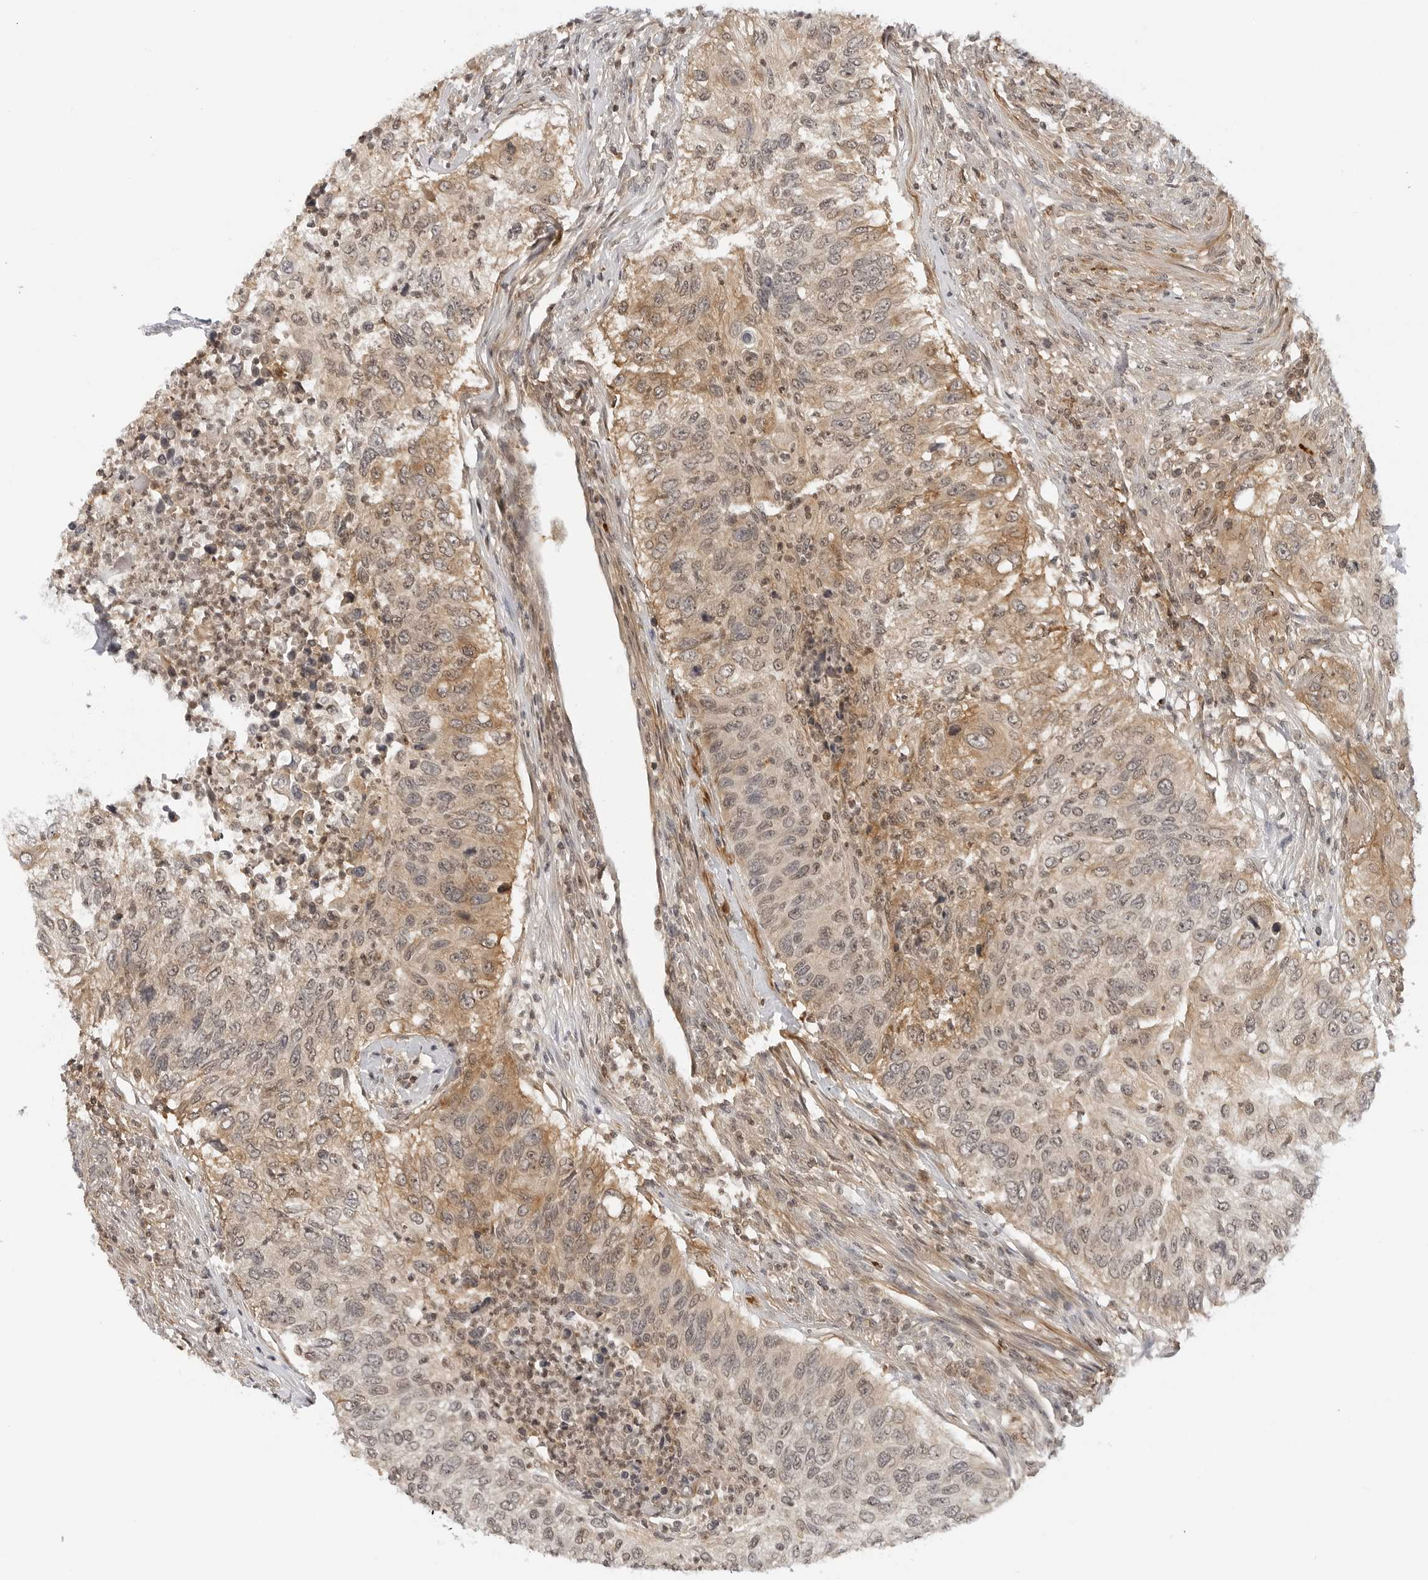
{"staining": {"intensity": "moderate", "quantity": "25%-75%", "location": "cytoplasmic/membranous,nuclear"}, "tissue": "urothelial cancer", "cell_type": "Tumor cells", "image_type": "cancer", "snomed": [{"axis": "morphology", "description": "Urothelial carcinoma, High grade"}, {"axis": "topography", "description": "Urinary bladder"}], "caption": "IHC of high-grade urothelial carcinoma reveals medium levels of moderate cytoplasmic/membranous and nuclear positivity in approximately 25%-75% of tumor cells.", "gene": "MAP2K5", "patient": {"sex": "female", "age": 60}}